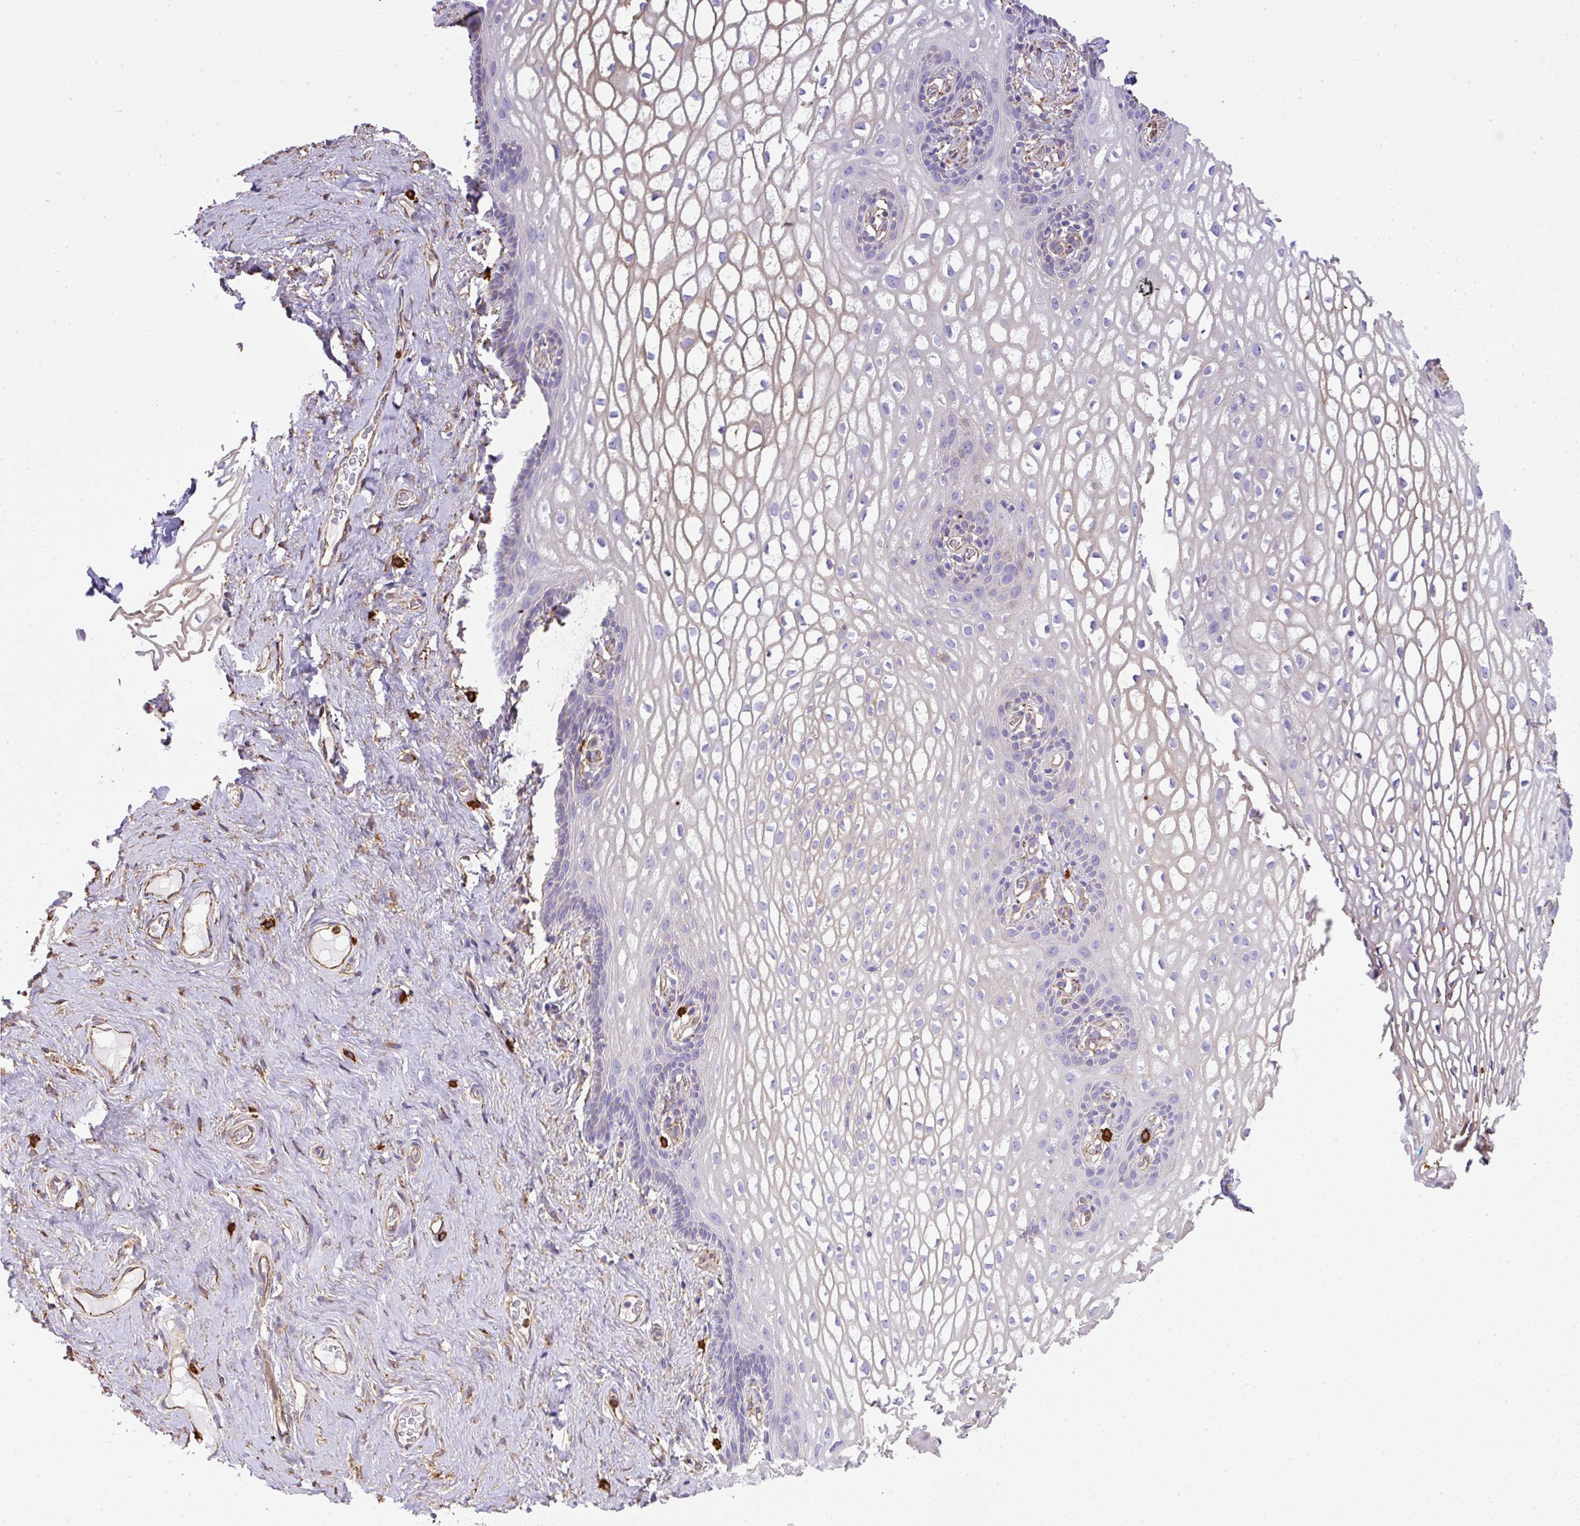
{"staining": {"intensity": "negative", "quantity": "none", "location": "none"}, "tissue": "vagina", "cell_type": "Squamous epithelial cells", "image_type": "normal", "snomed": [{"axis": "morphology", "description": "Normal tissue, NOS"}, {"axis": "topography", "description": "Vagina"}, {"axis": "topography", "description": "Peripheral nerve tissue"}], "caption": "This is an IHC image of normal vagina. There is no expression in squamous epithelial cells.", "gene": "MAGEB5", "patient": {"sex": "female", "age": 71}}